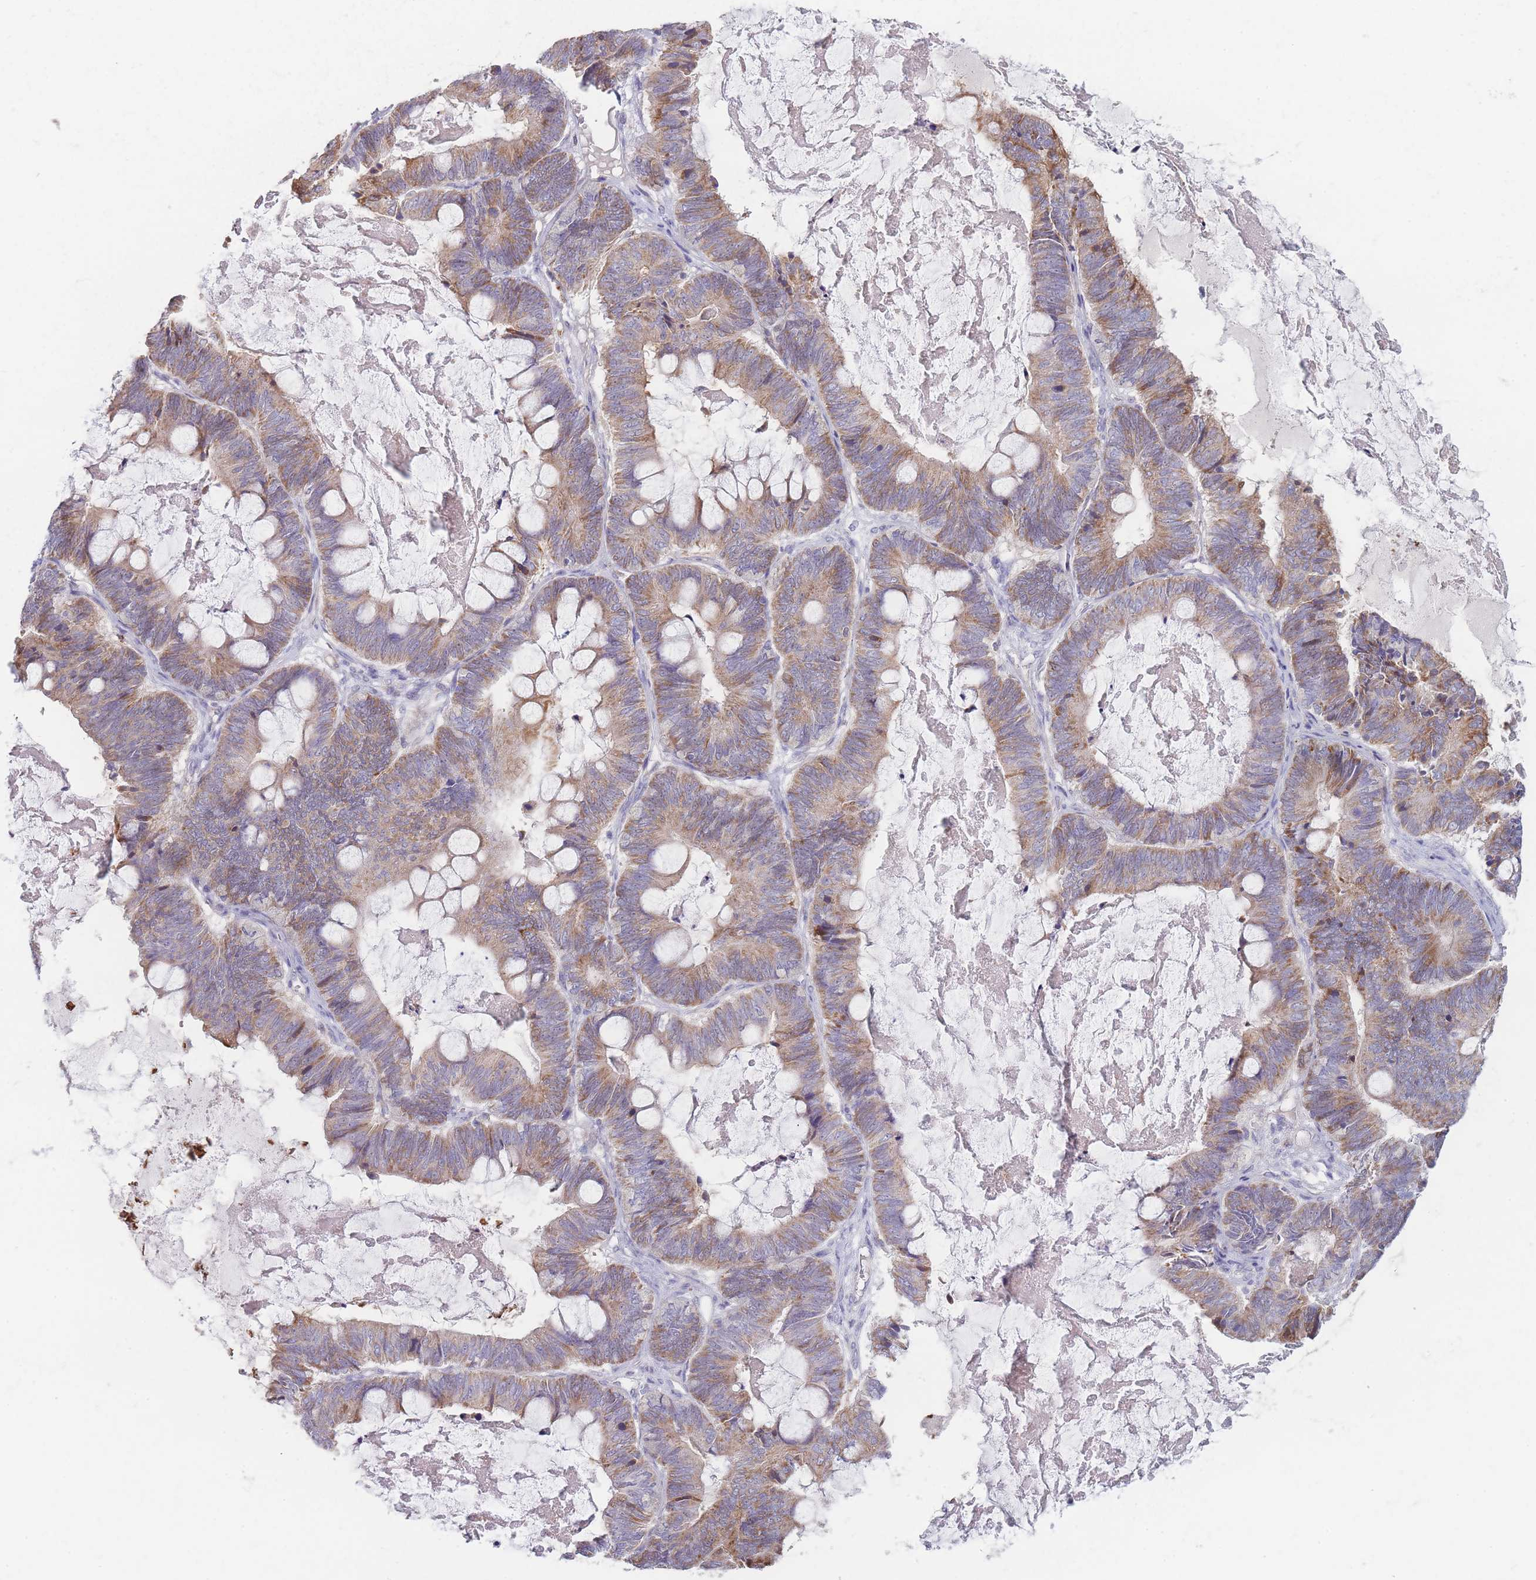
{"staining": {"intensity": "moderate", "quantity": ">75%", "location": "cytoplasmic/membranous"}, "tissue": "ovarian cancer", "cell_type": "Tumor cells", "image_type": "cancer", "snomed": [{"axis": "morphology", "description": "Cystadenocarcinoma, mucinous, NOS"}, {"axis": "topography", "description": "Ovary"}], "caption": "Protein analysis of ovarian mucinous cystadenocarcinoma tissue reveals moderate cytoplasmic/membranous positivity in approximately >75% of tumor cells.", "gene": "SMPD4", "patient": {"sex": "female", "age": 61}}